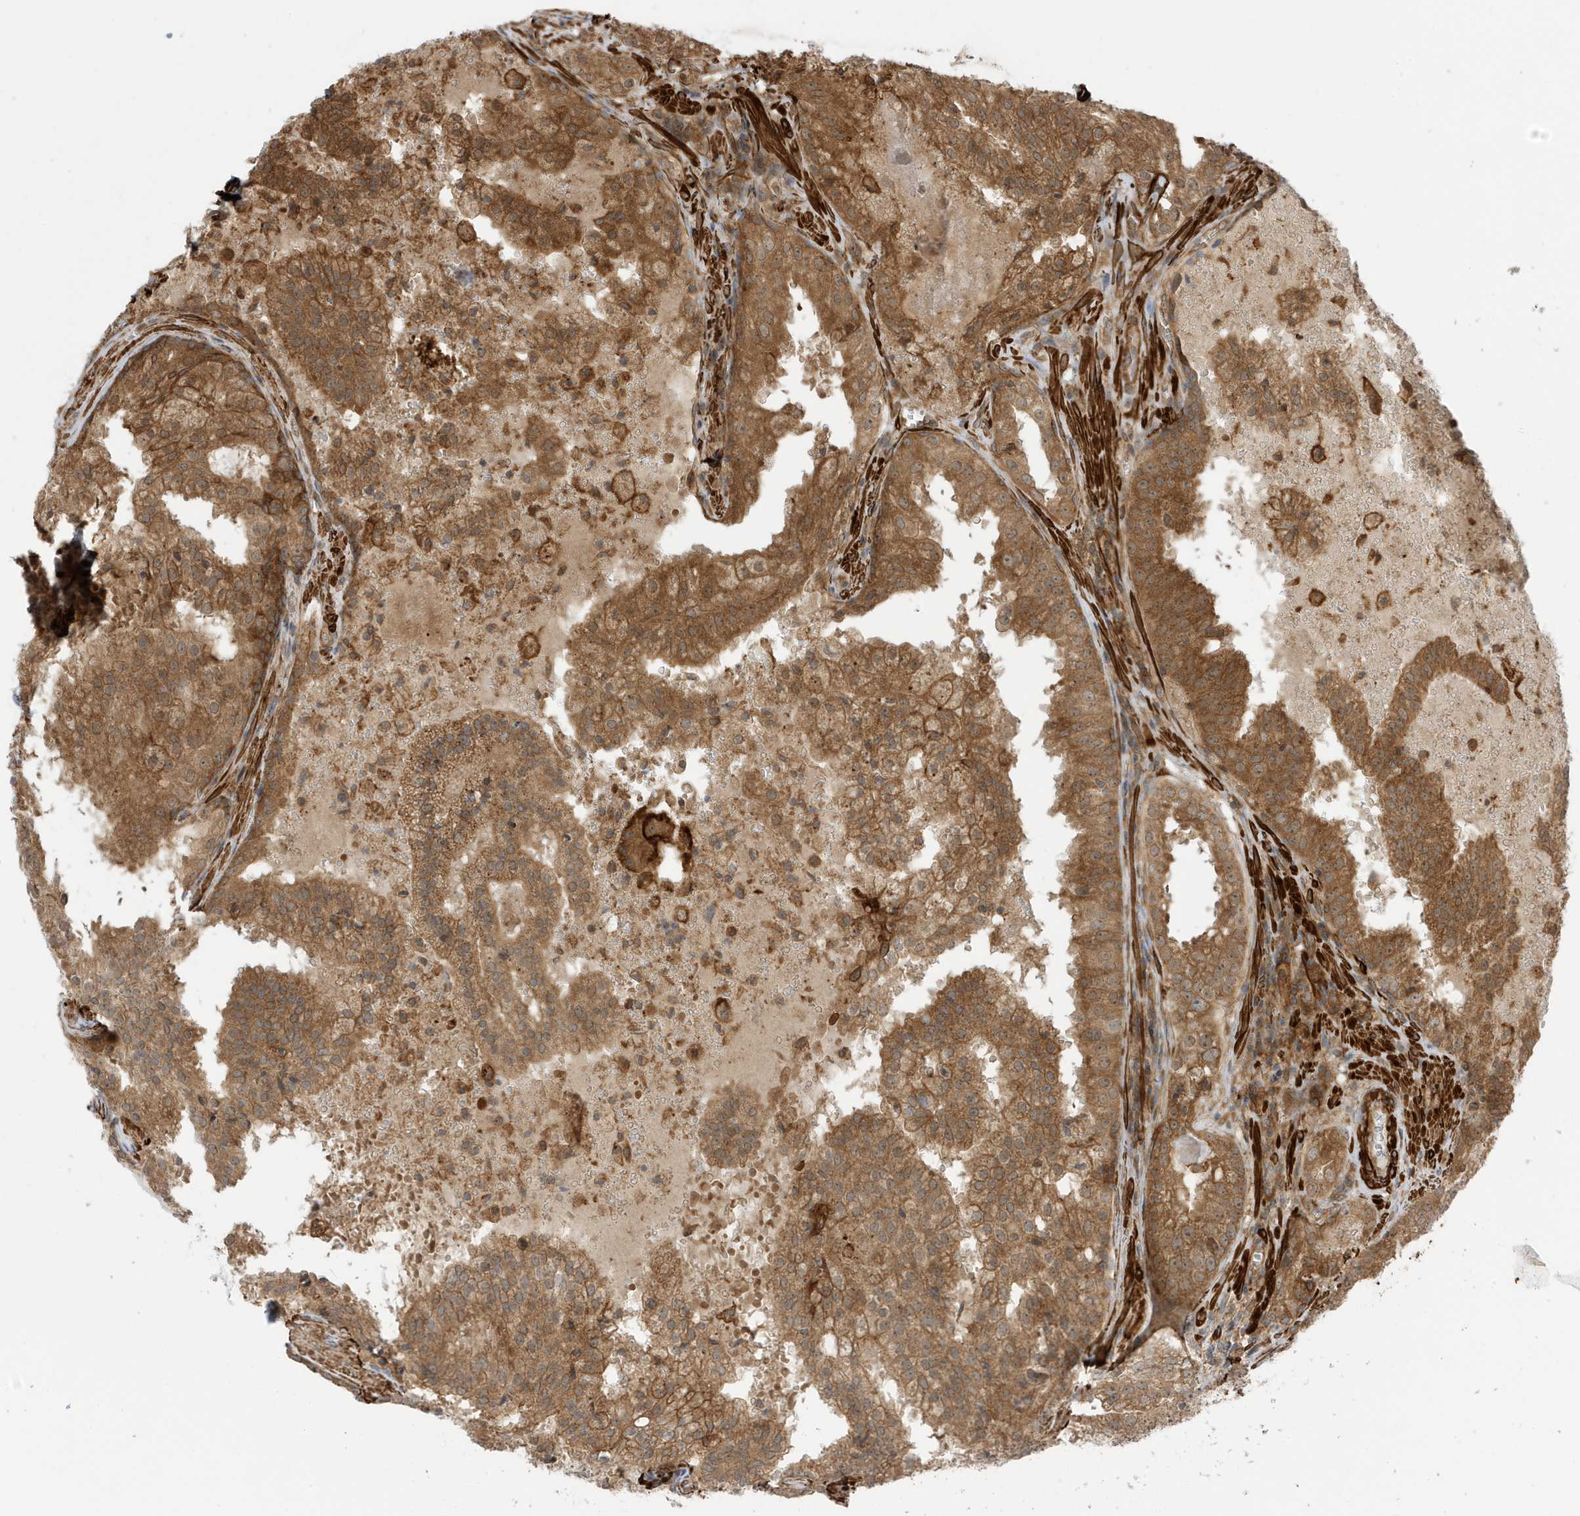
{"staining": {"intensity": "moderate", "quantity": ">75%", "location": "cytoplasmic/membranous"}, "tissue": "prostate cancer", "cell_type": "Tumor cells", "image_type": "cancer", "snomed": [{"axis": "morphology", "description": "Adenocarcinoma, High grade"}, {"axis": "topography", "description": "Prostate"}], "caption": "A photomicrograph of human prostate cancer (adenocarcinoma (high-grade)) stained for a protein demonstrates moderate cytoplasmic/membranous brown staining in tumor cells.", "gene": "CDC42EP3", "patient": {"sex": "male", "age": 68}}